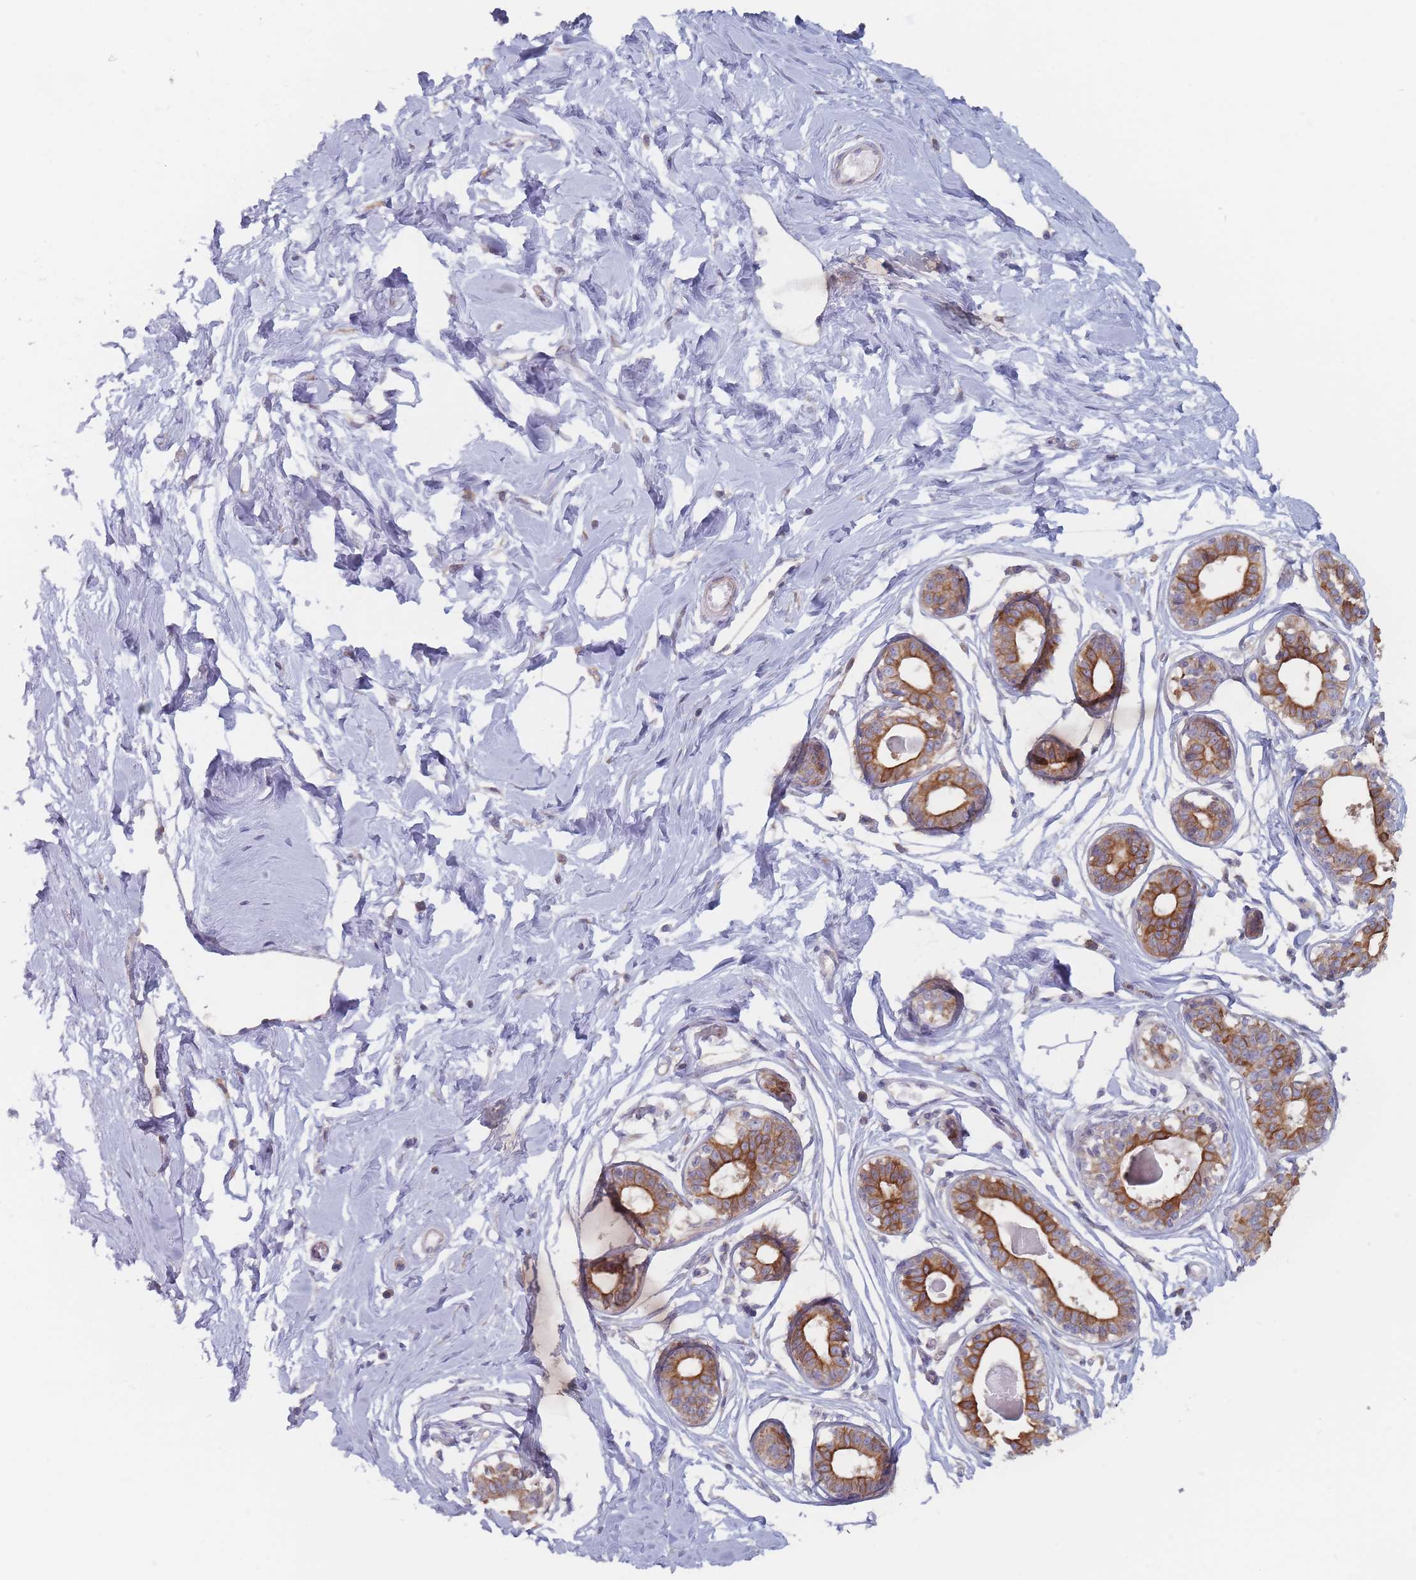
{"staining": {"intensity": "negative", "quantity": "none", "location": "none"}, "tissue": "breast", "cell_type": "Adipocytes", "image_type": "normal", "snomed": [{"axis": "morphology", "description": "Normal tissue, NOS"}, {"axis": "topography", "description": "Breast"}], "caption": "Immunohistochemical staining of unremarkable human breast demonstrates no significant expression in adipocytes. (Brightfield microscopy of DAB (3,3'-diaminobenzidine) immunohistochemistry at high magnification).", "gene": "EFCC1", "patient": {"sex": "female", "age": 45}}